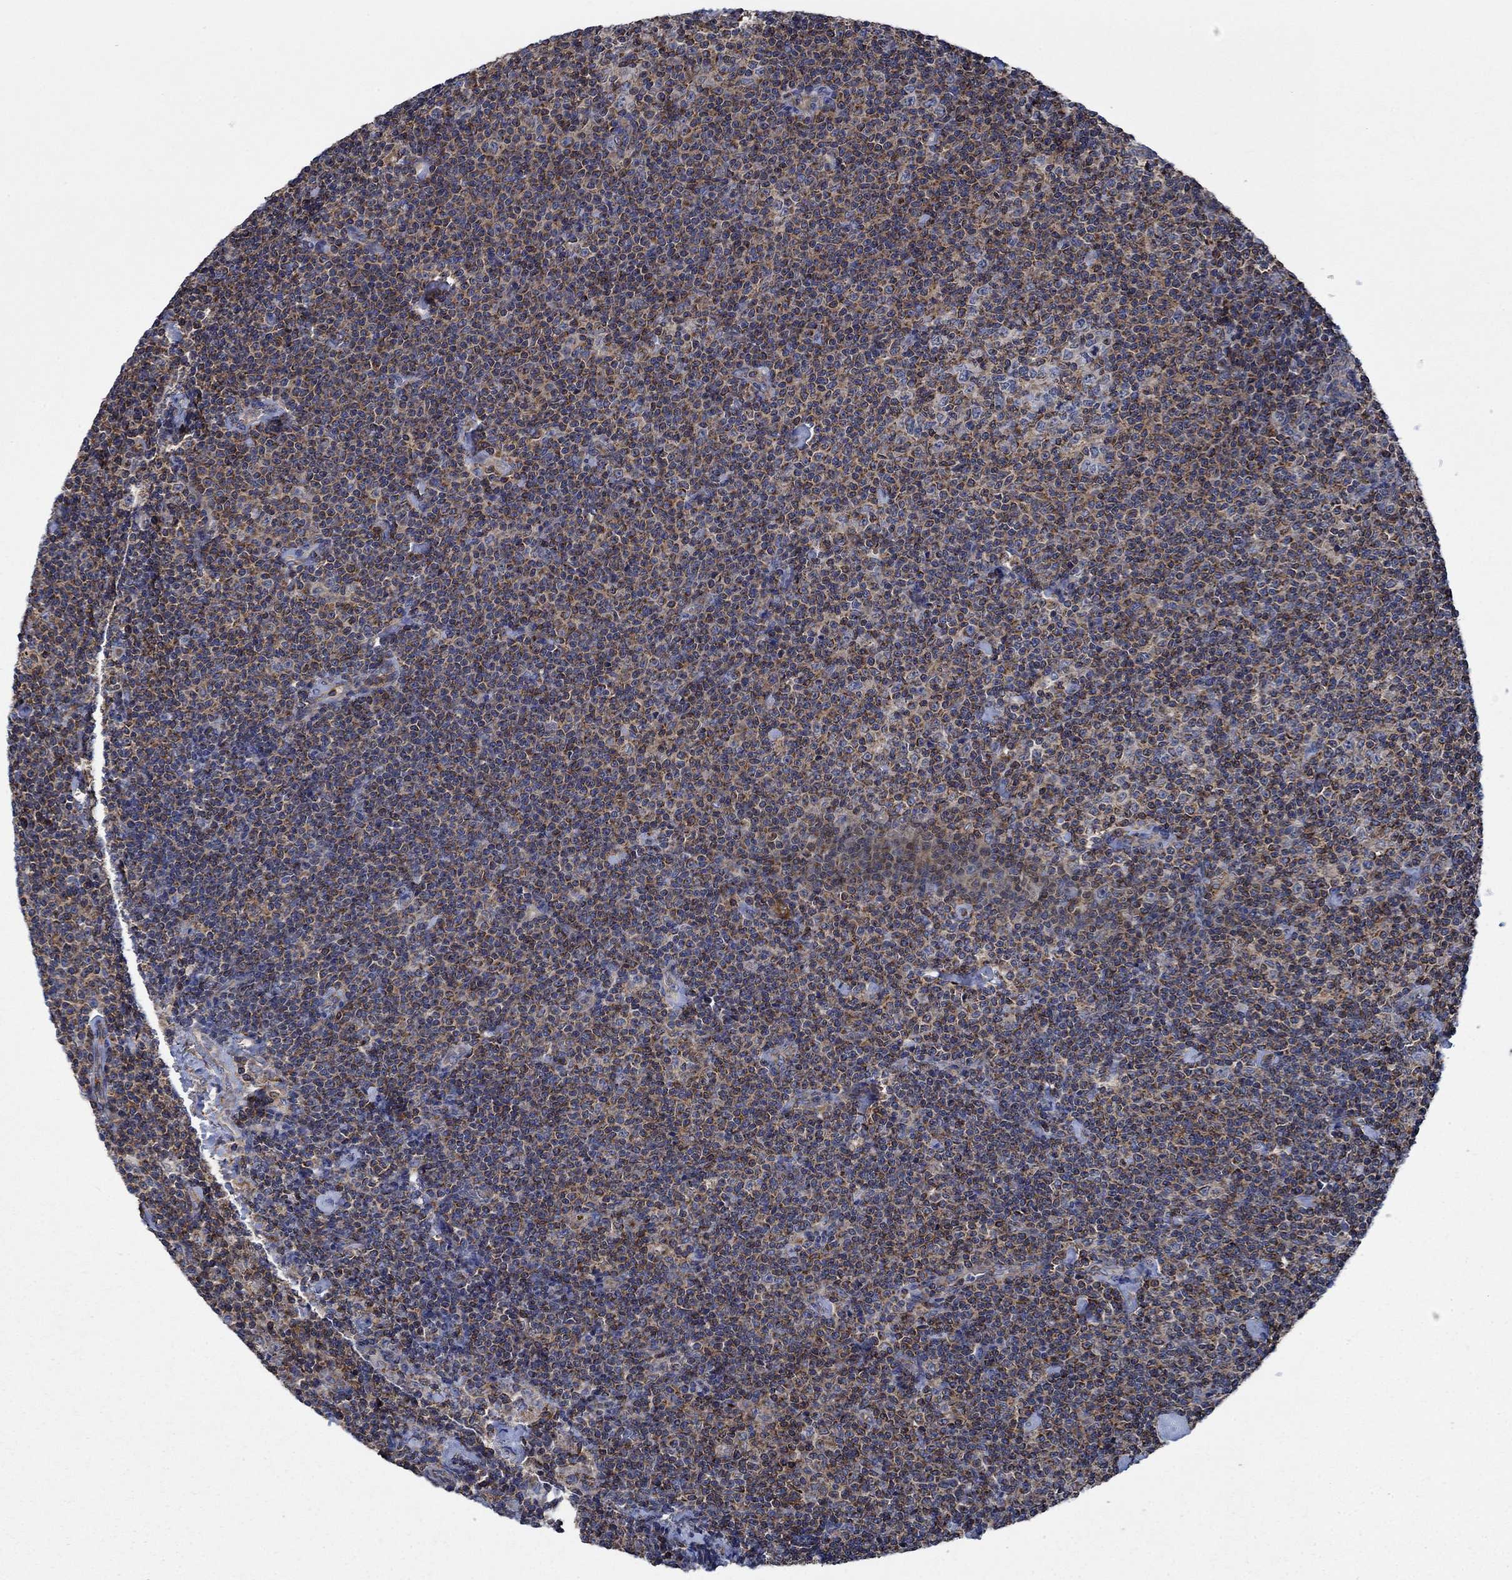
{"staining": {"intensity": "weak", "quantity": ">75%", "location": "cytoplasmic/membranous"}, "tissue": "lymphoma", "cell_type": "Tumor cells", "image_type": "cancer", "snomed": [{"axis": "morphology", "description": "Malignant lymphoma, non-Hodgkin's type, Low grade"}, {"axis": "topography", "description": "Lymph node"}], "caption": "Immunohistochemistry (IHC) (DAB (3,3'-diaminobenzidine)) staining of malignant lymphoma, non-Hodgkin's type (low-grade) shows weak cytoplasmic/membranous protein expression in about >75% of tumor cells.", "gene": "STXBP6", "patient": {"sex": "male", "age": 81}}